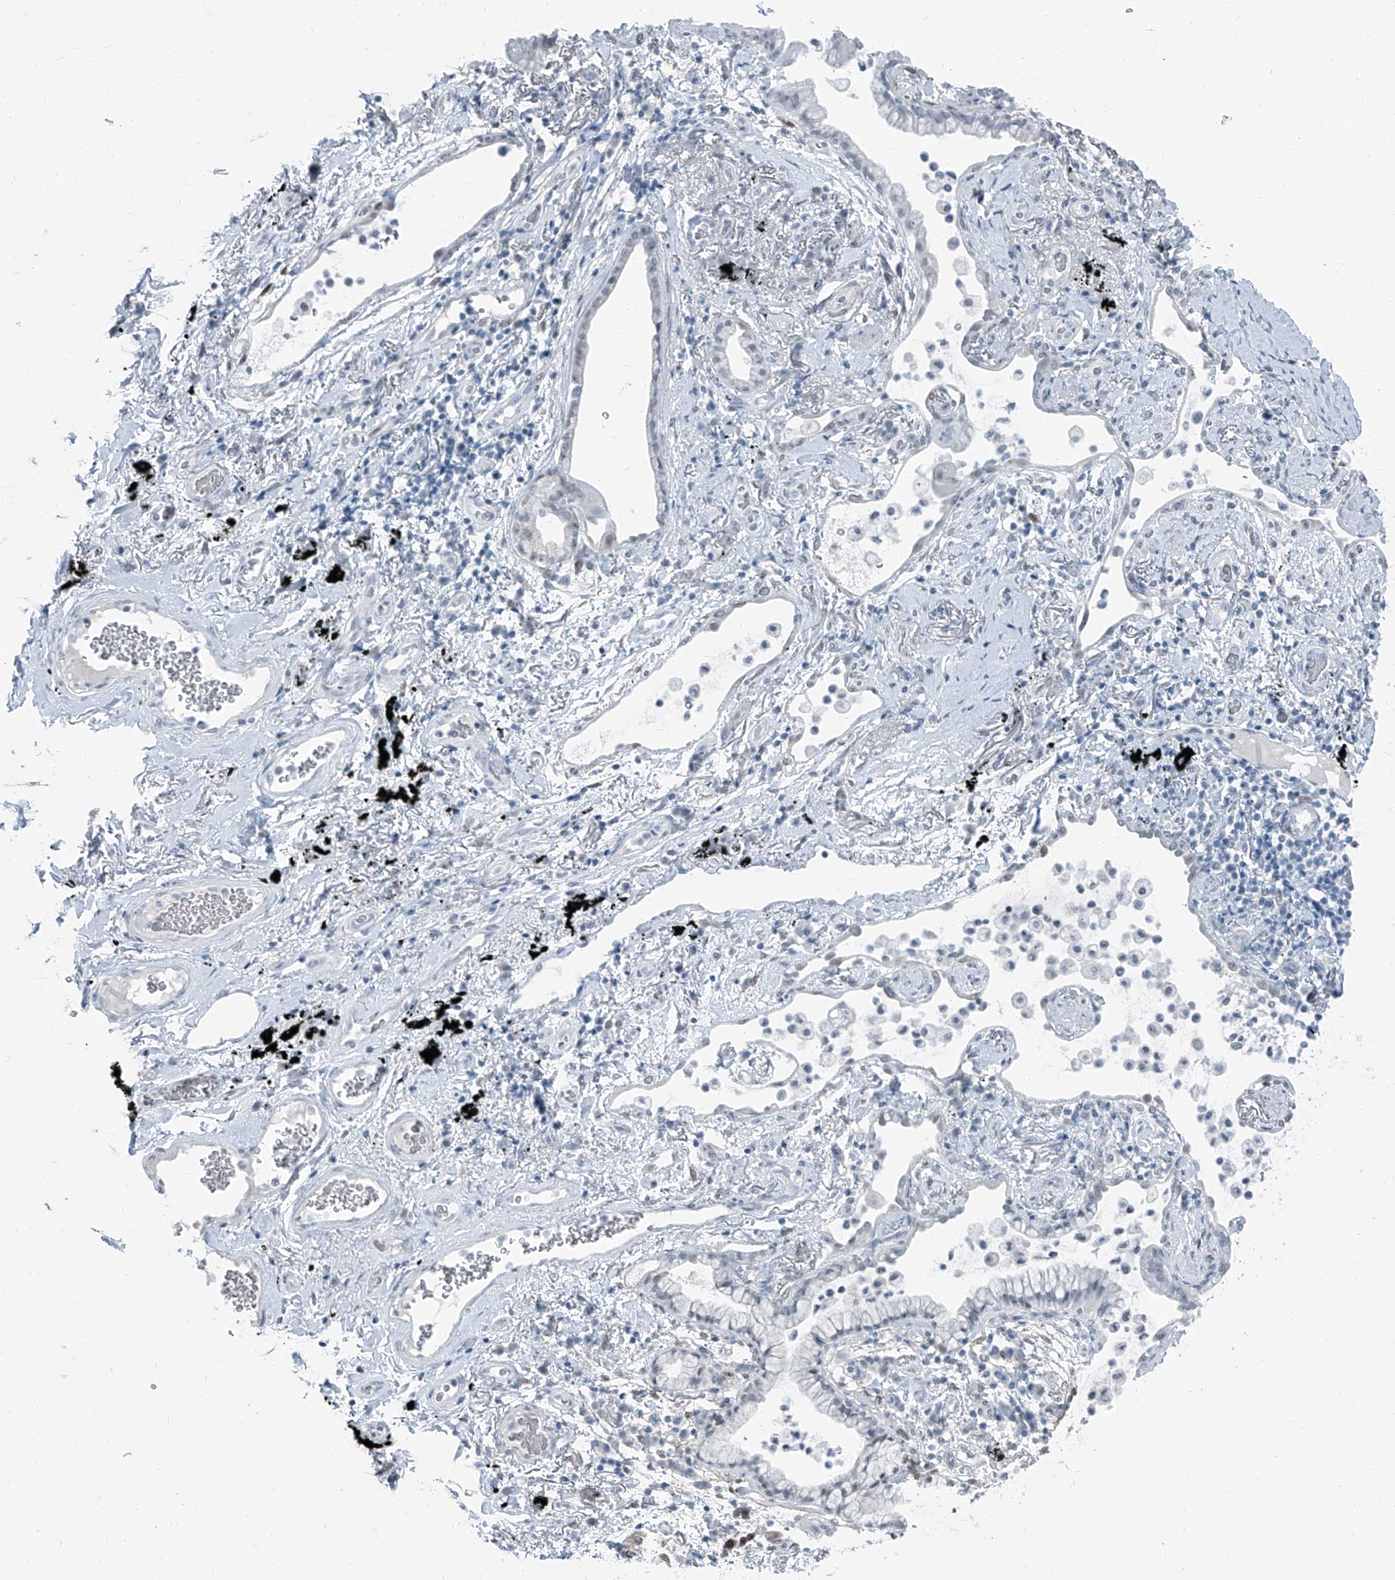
{"staining": {"intensity": "negative", "quantity": "none", "location": "none"}, "tissue": "lung cancer", "cell_type": "Tumor cells", "image_type": "cancer", "snomed": [{"axis": "morphology", "description": "Adenocarcinoma, NOS"}, {"axis": "topography", "description": "Lung"}], "caption": "An immunohistochemistry image of lung cancer is shown. There is no staining in tumor cells of lung cancer.", "gene": "RGN", "patient": {"sex": "female", "age": 70}}